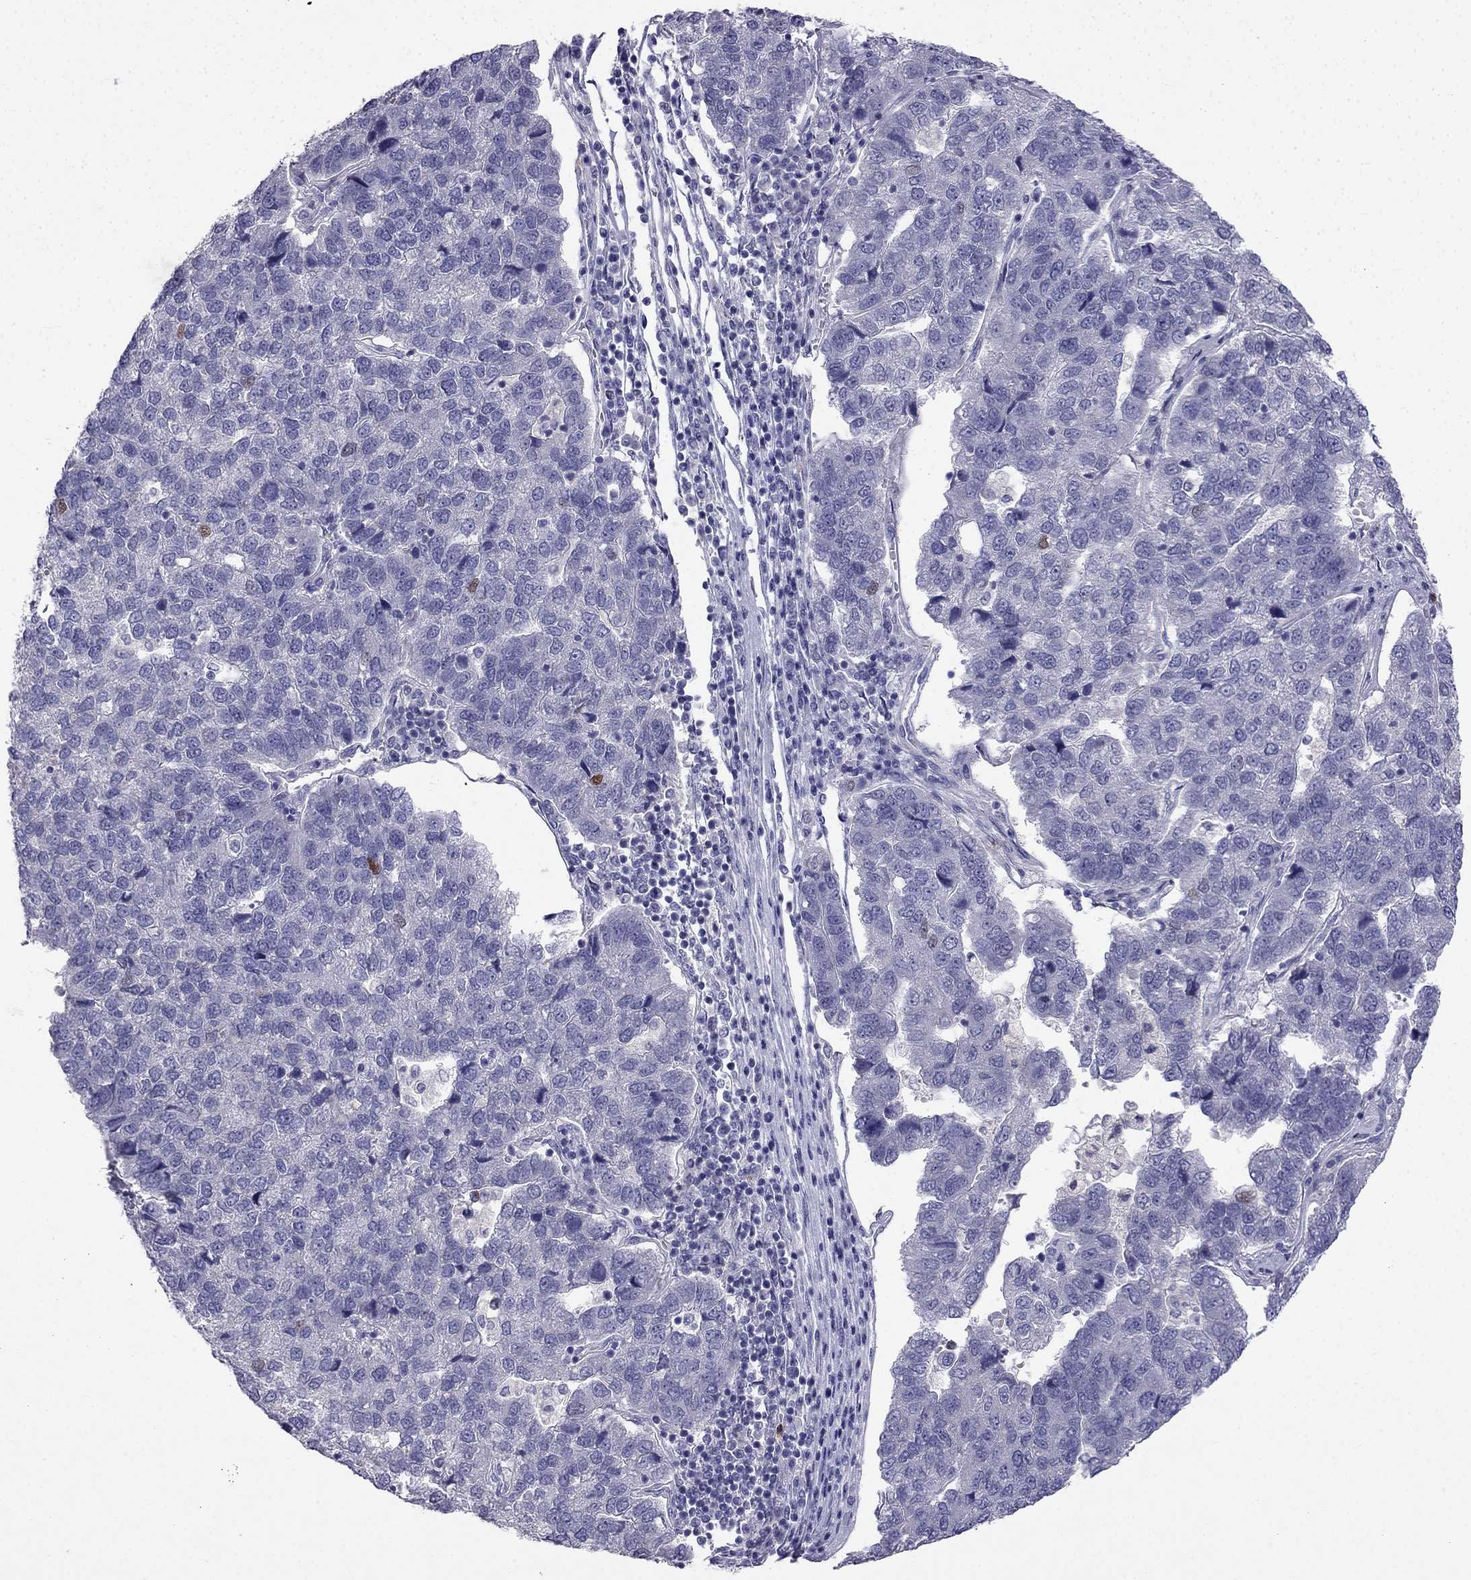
{"staining": {"intensity": "negative", "quantity": "none", "location": "none"}, "tissue": "pancreatic cancer", "cell_type": "Tumor cells", "image_type": "cancer", "snomed": [{"axis": "morphology", "description": "Adenocarcinoma, NOS"}, {"axis": "topography", "description": "Pancreas"}], "caption": "High magnification brightfield microscopy of adenocarcinoma (pancreatic) stained with DAB (brown) and counterstained with hematoxylin (blue): tumor cells show no significant staining.", "gene": "C16orf89", "patient": {"sex": "female", "age": 61}}